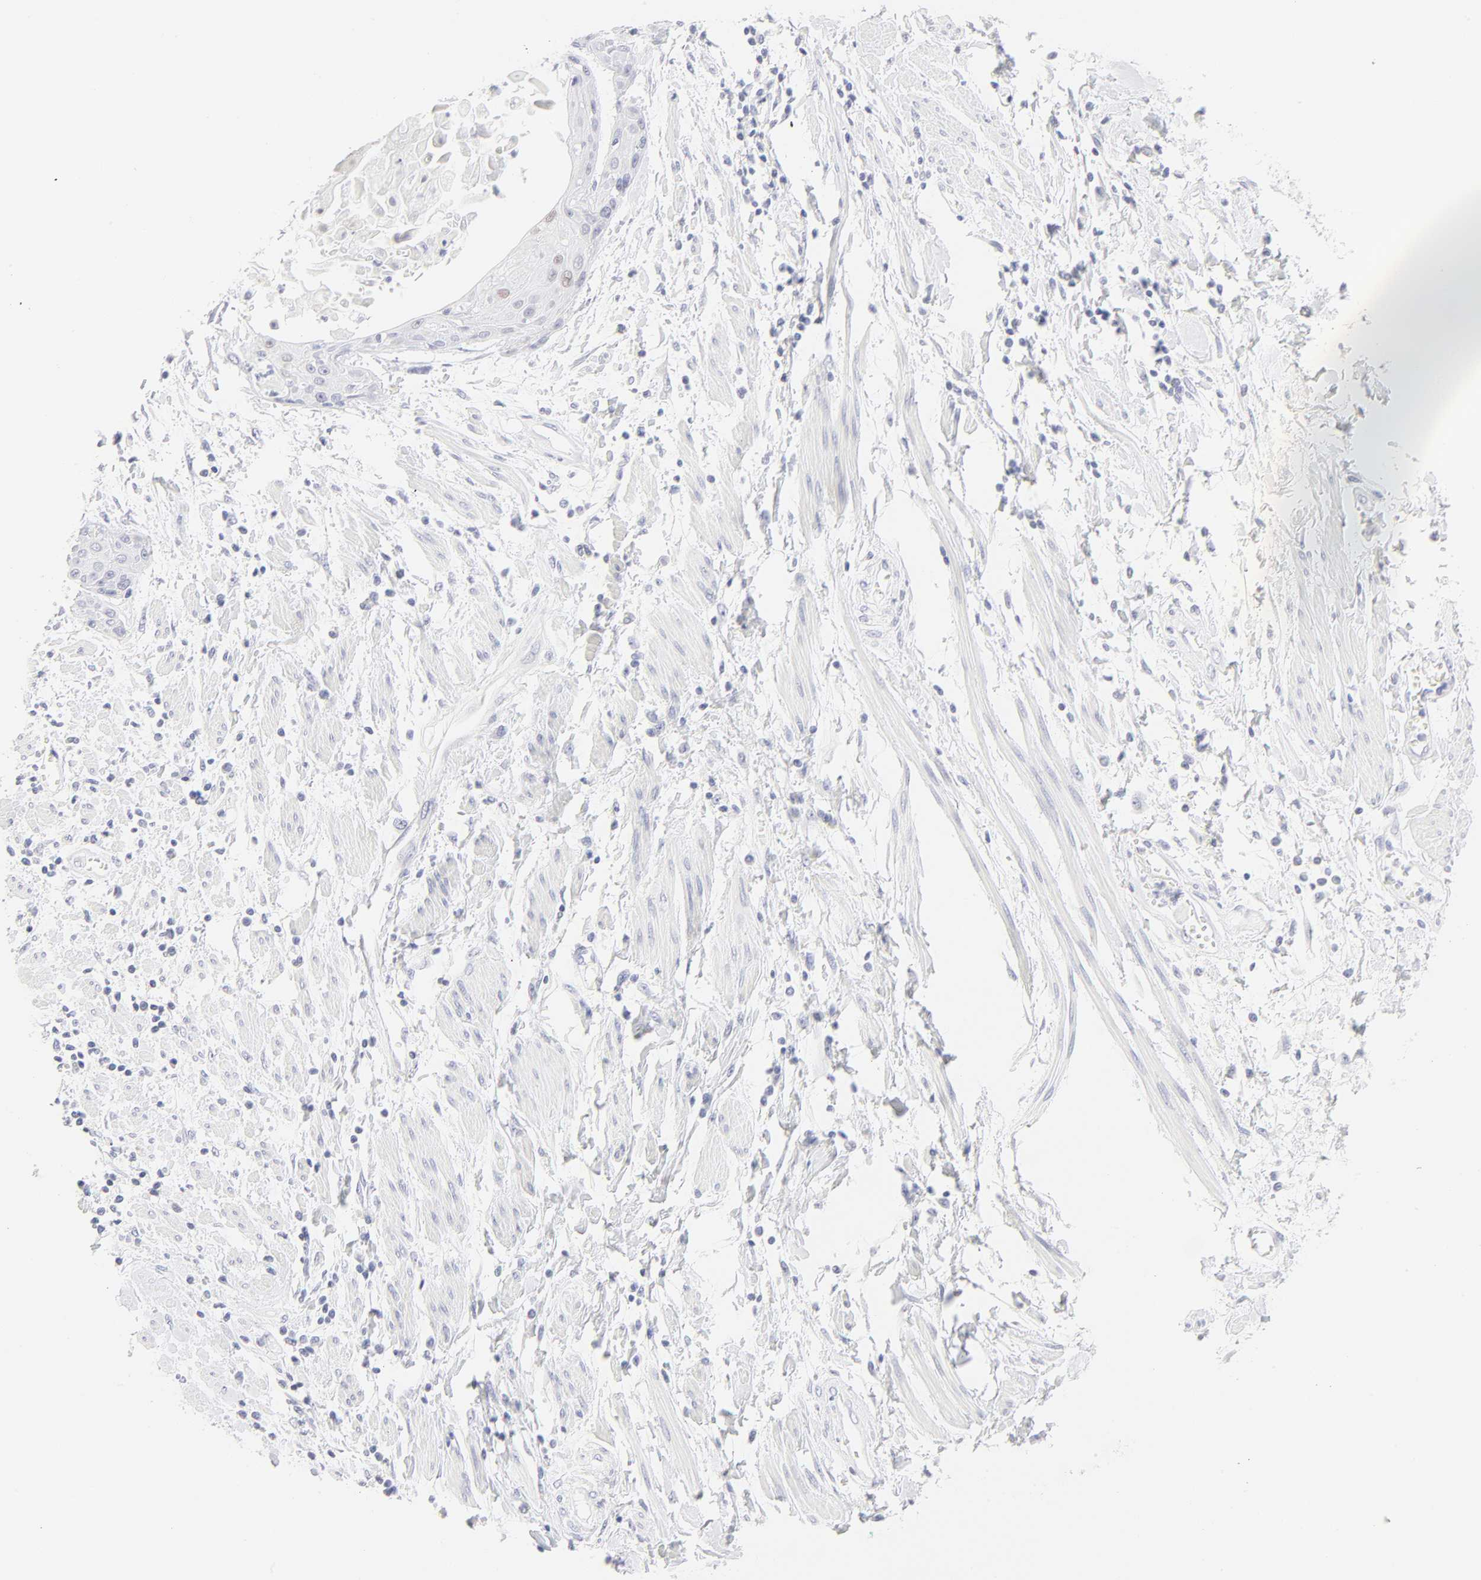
{"staining": {"intensity": "moderate", "quantity": "<25%", "location": "nuclear"}, "tissue": "cervical cancer", "cell_type": "Tumor cells", "image_type": "cancer", "snomed": [{"axis": "morphology", "description": "Squamous cell carcinoma, NOS"}, {"axis": "topography", "description": "Cervix"}], "caption": "Immunohistochemical staining of human cervical cancer (squamous cell carcinoma) reveals moderate nuclear protein positivity in about <25% of tumor cells. (DAB (3,3'-diaminobenzidine) IHC with brightfield microscopy, high magnification).", "gene": "ELF3", "patient": {"sex": "female", "age": 57}}